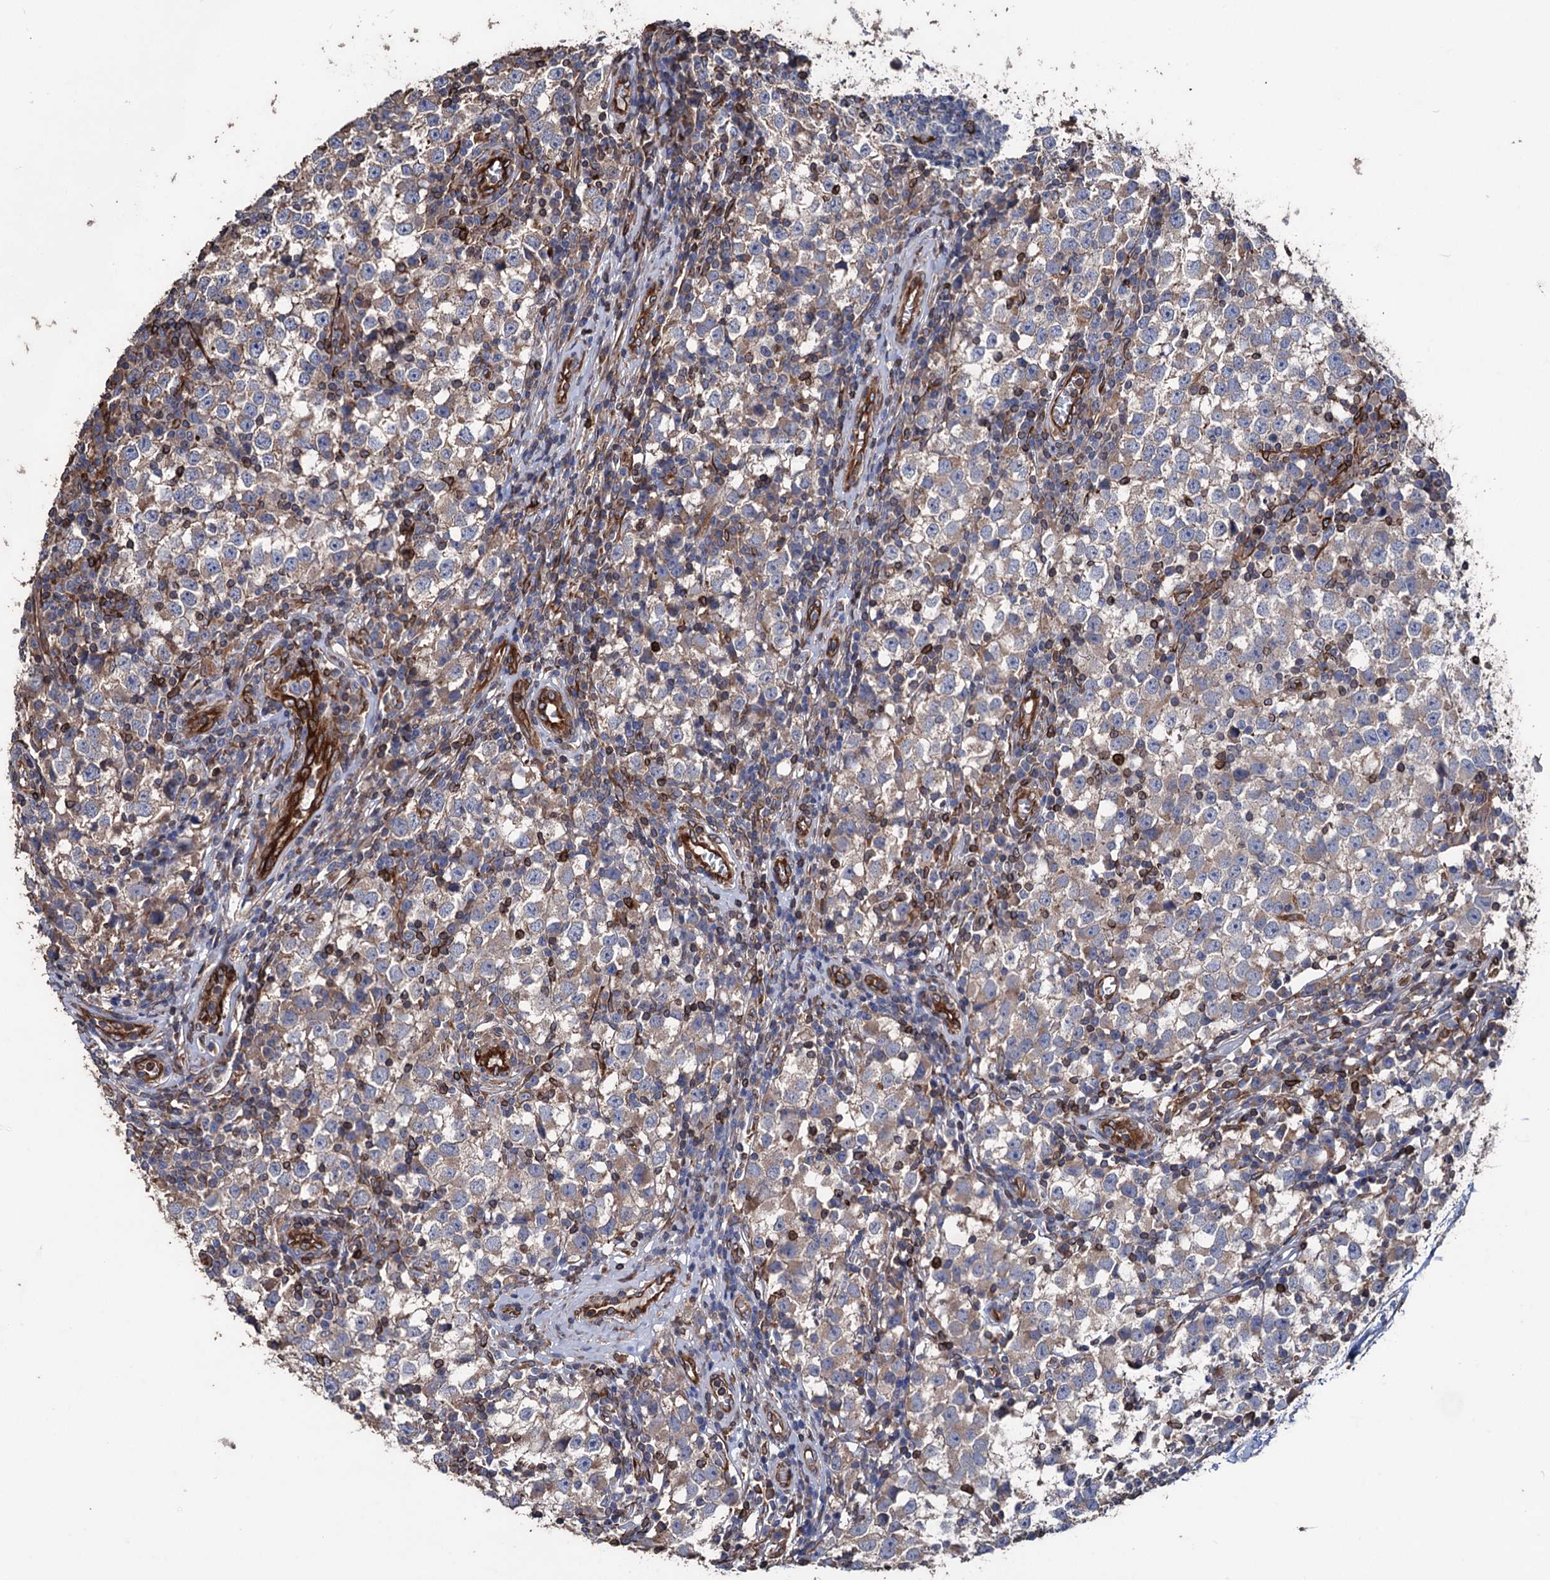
{"staining": {"intensity": "weak", "quantity": "25%-75%", "location": "cytoplasmic/membranous"}, "tissue": "testis cancer", "cell_type": "Tumor cells", "image_type": "cancer", "snomed": [{"axis": "morphology", "description": "Seminoma, NOS"}, {"axis": "topography", "description": "Testis"}], "caption": "Brown immunohistochemical staining in human testis cancer (seminoma) shows weak cytoplasmic/membranous positivity in approximately 25%-75% of tumor cells.", "gene": "STING1", "patient": {"sex": "male", "age": 65}}